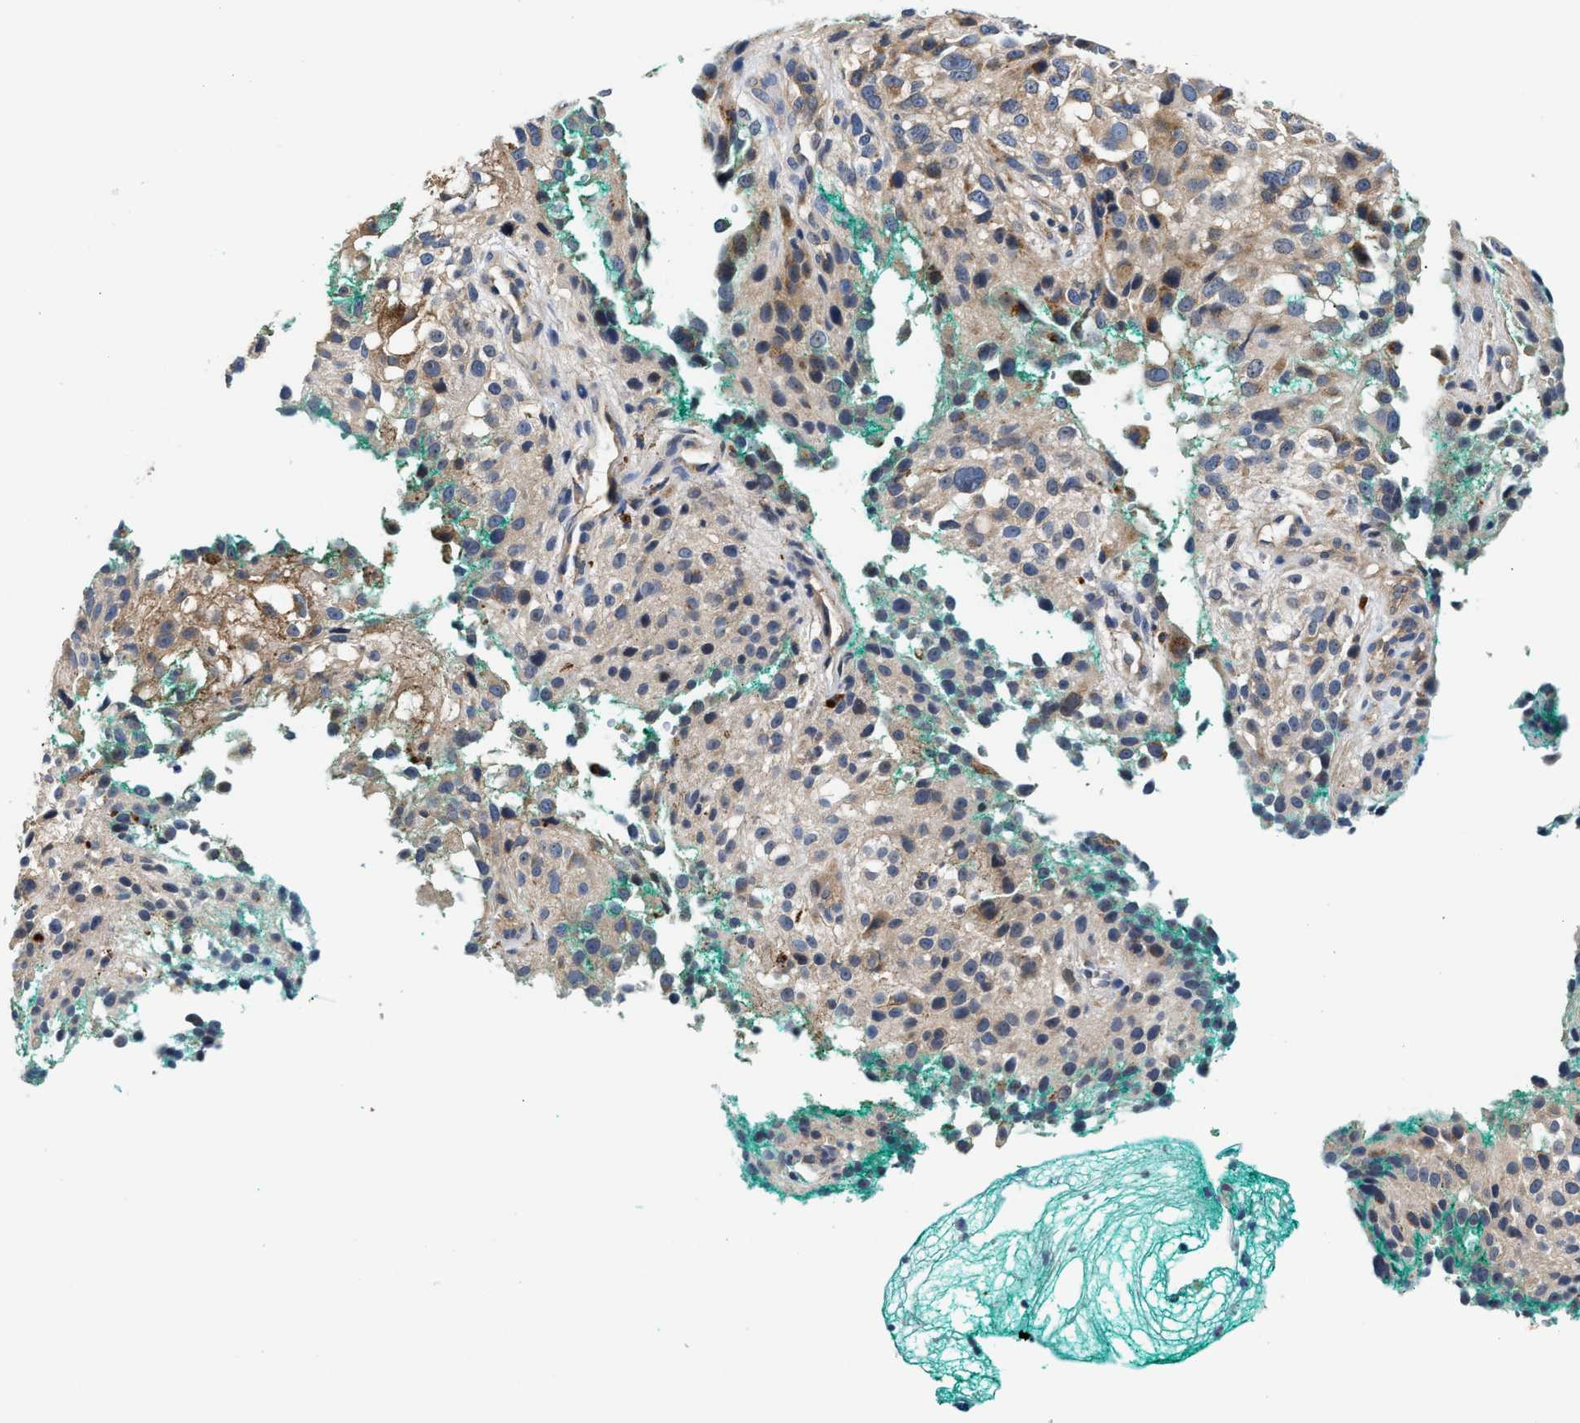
{"staining": {"intensity": "weak", "quantity": "25%-75%", "location": "cytoplasmic/membranous"}, "tissue": "melanoma", "cell_type": "Tumor cells", "image_type": "cancer", "snomed": [{"axis": "morphology", "description": "Necrosis, NOS"}, {"axis": "morphology", "description": "Malignant melanoma, NOS"}, {"axis": "topography", "description": "Skin"}], "caption": "Melanoma tissue exhibits weak cytoplasmic/membranous expression in about 25%-75% of tumor cells, visualized by immunohistochemistry.", "gene": "FAM185A", "patient": {"sex": "female", "age": 87}}